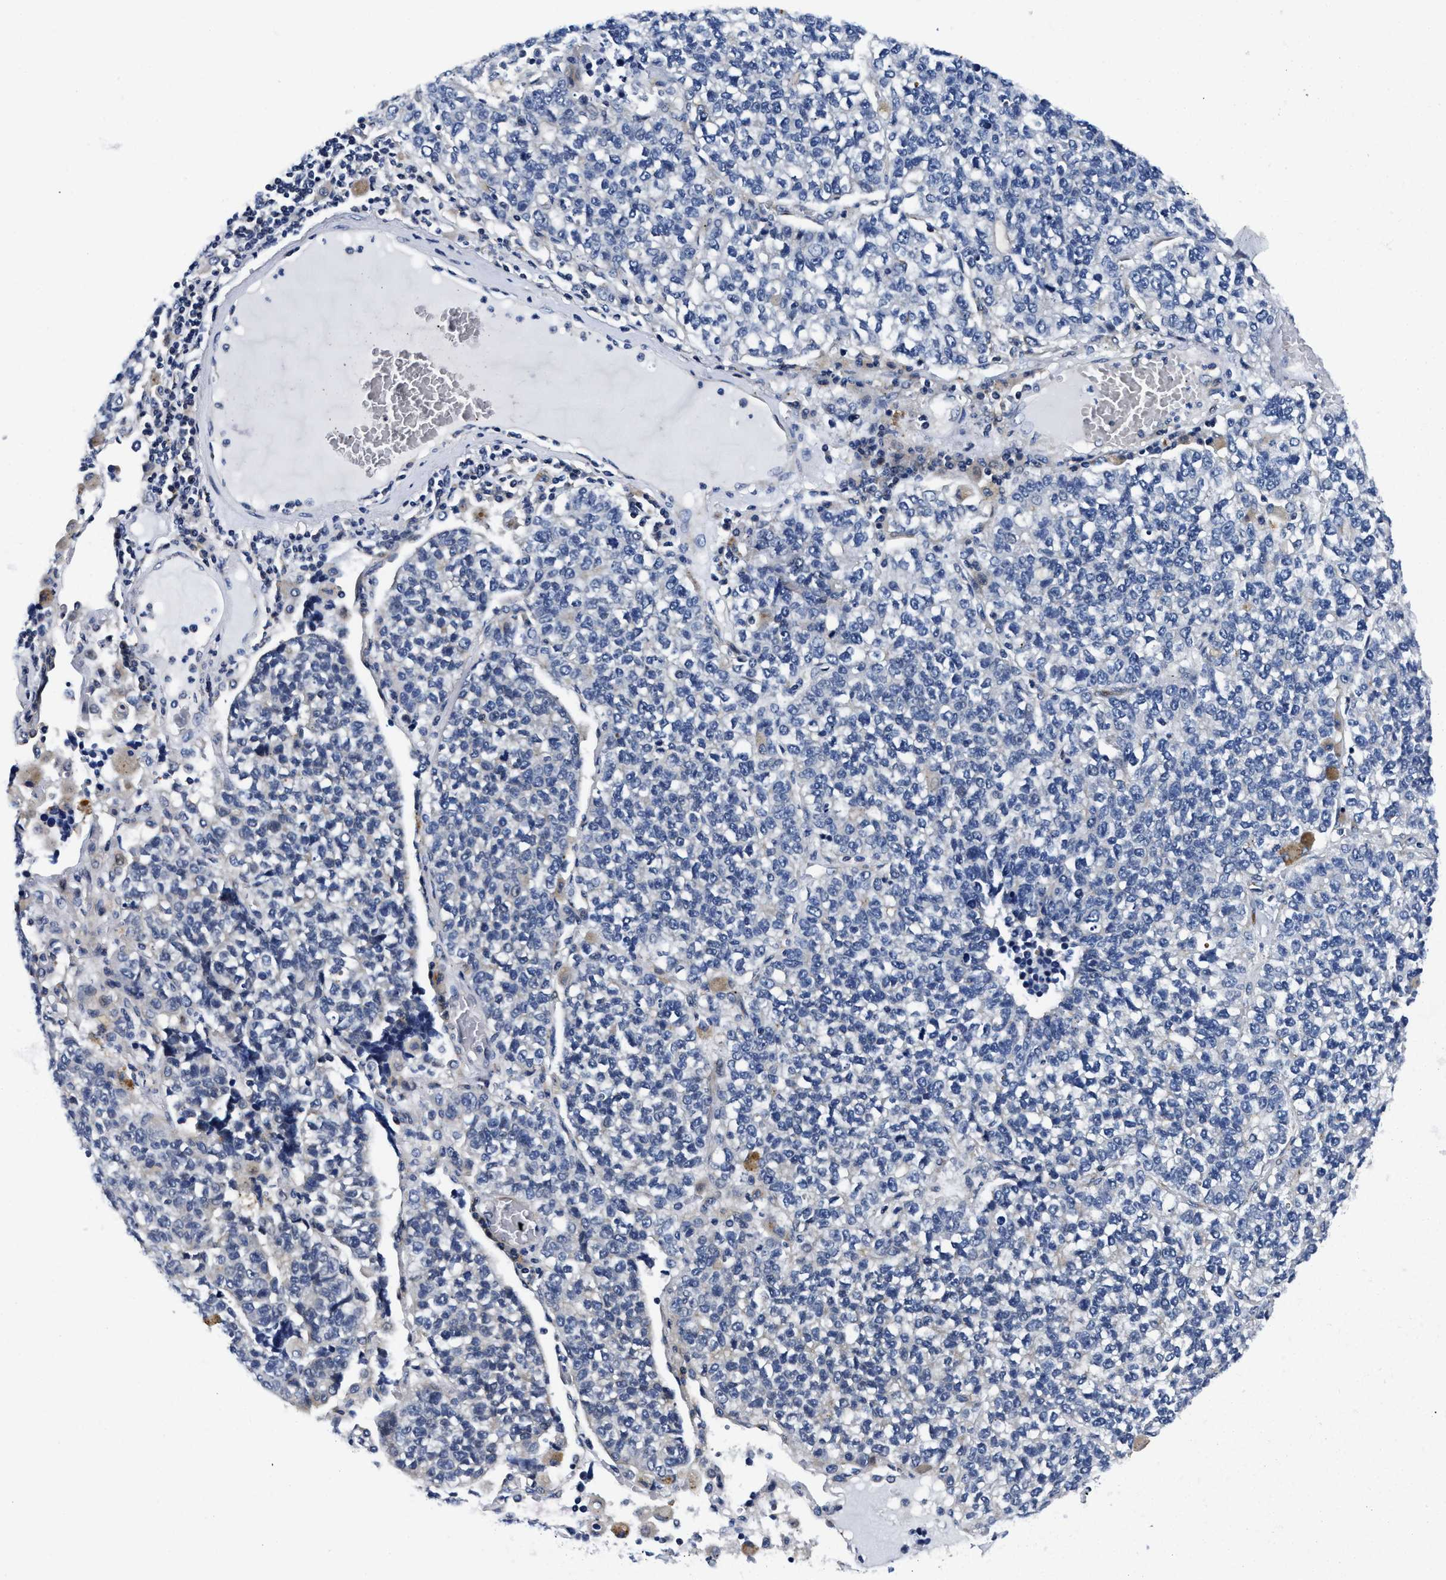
{"staining": {"intensity": "negative", "quantity": "none", "location": "none"}, "tissue": "lung cancer", "cell_type": "Tumor cells", "image_type": "cancer", "snomed": [{"axis": "morphology", "description": "Adenocarcinoma, NOS"}, {"axis": "topography", "description": "Lung"}], "caption": "This is a micrograph of immunohistochemistry staining of lung cancer (adenocarcinoma), which shows no expression in tumor cells.", "gene": "LAD1", "patient": {"sex": "male", "age": 49}}